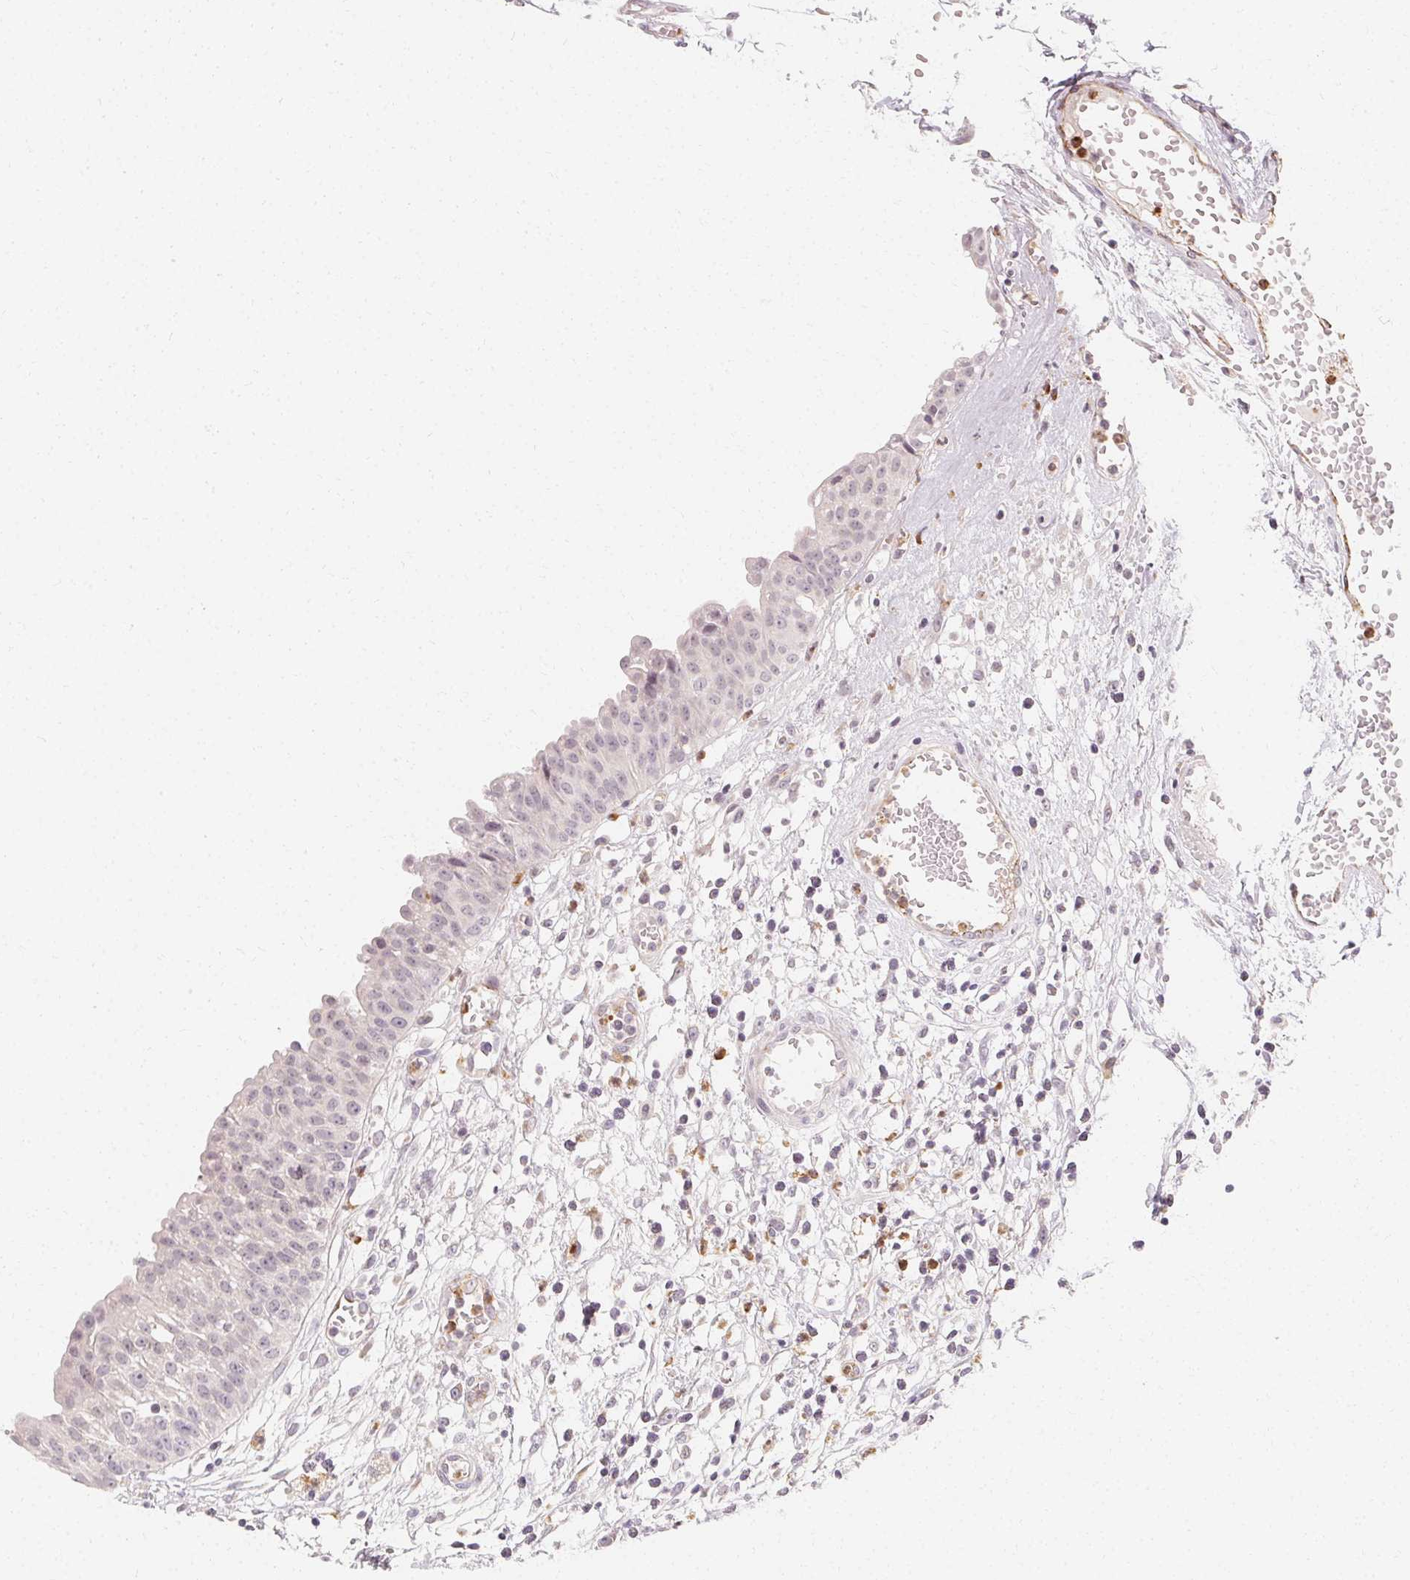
{"staining": {"intensity": "negative", "quantity": "none", "location": "none"}, "tissue": "urinary bladder", "cell_type": "Urothelial cells", "image_type": "normal", "snomed": [{"axis": "morphology", "description": "Normal tissue, NOS"}, {"axis": "topography", "description": "Urinary bladder"}], "caption": "The image demonstrates no staining of urothelial cells in benign urinary bladder. The staining is performed using DAB brown chromogen with nuclei counter-stained in using hematoxylin.", "gene": "CLCNKA", "patient": {"sex": "male", "age": 64}}